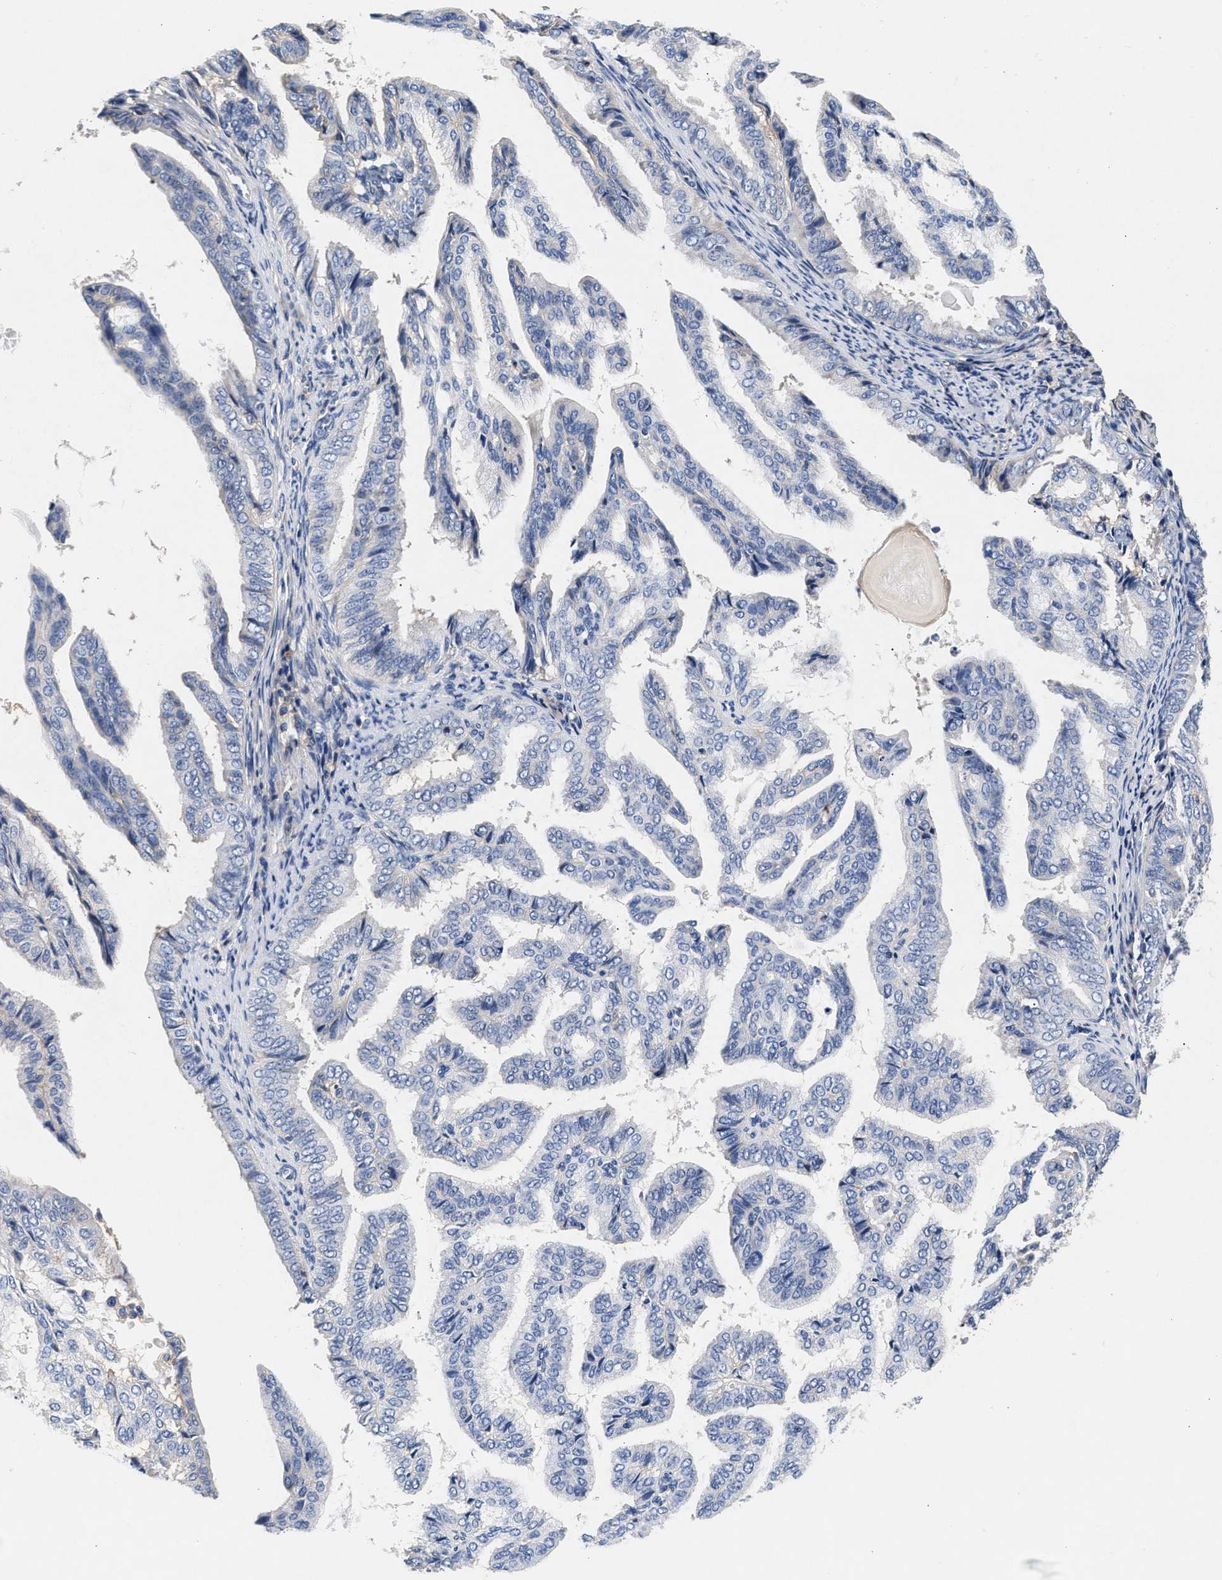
{"staining": {"intensity": "negative", "quantity": "none", "location": "none"}, "tissue": "endometrial cancer", "cell_type": "Tumor cells", "image_type": "cancer", "snomed": [{"axis": "morphology", "description": "Adenocarcinoma, NOS"}, {"axis": "topography", "description": "Endometrium"}], "caption": "Endometrial cancer (adenocarcinoma) was stained to show a protein in brown. There is no significant expression in tumor cells. Brightfield microscopy of immunohistochemistry stained with DAB (3,3'-diaminobenzidine) (brown) and hematoxylin (blue), captured at high magnification.", "gene": "GNAI3", "patient": {"sex": "female", "age": 58}}